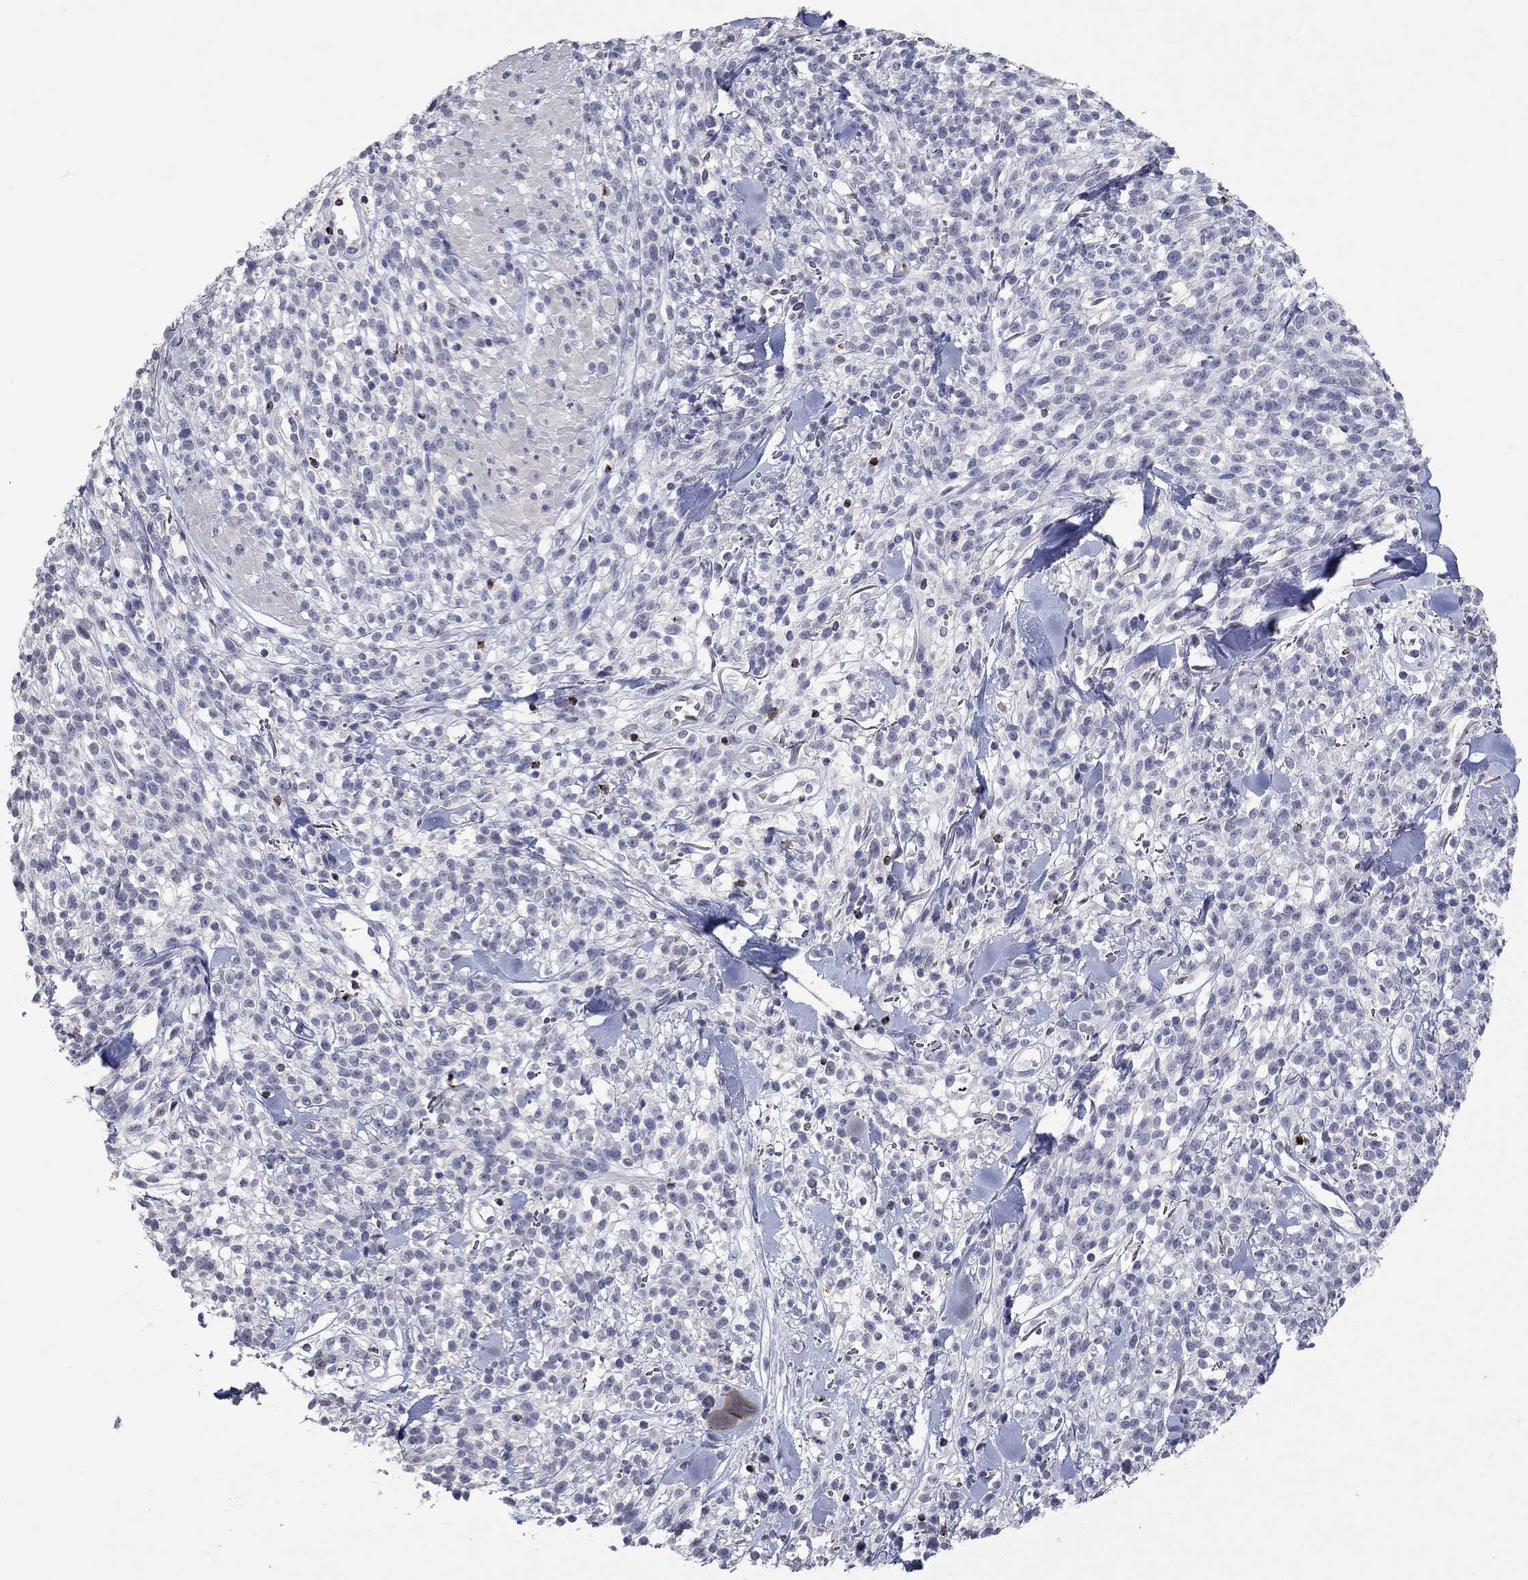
{"staining": {"intensity": "negative", "quantity": "none", "location": "none"}, "tissue": "melanoma", "cell_type": "Tumor cells", "image_type": "cancer", "snomed": [{"axis": "morphology", "description": "Malignant melanoma, NOS"}, {"axis": "topography", "description": "Skin"}, {"axis": "topography", "description": "Skin of trunk"}], "caption": "Photomicrograph shows no protein positivity in tumor cells of melanoma tissue. (Stains: DAB immunohistochemistry (IHC) with hematoxylin counter stain, Microscopy: brightfield microscopy at high magnification).", "gene": "CCL5", "patient": {"sex": "male", "age": 74}}